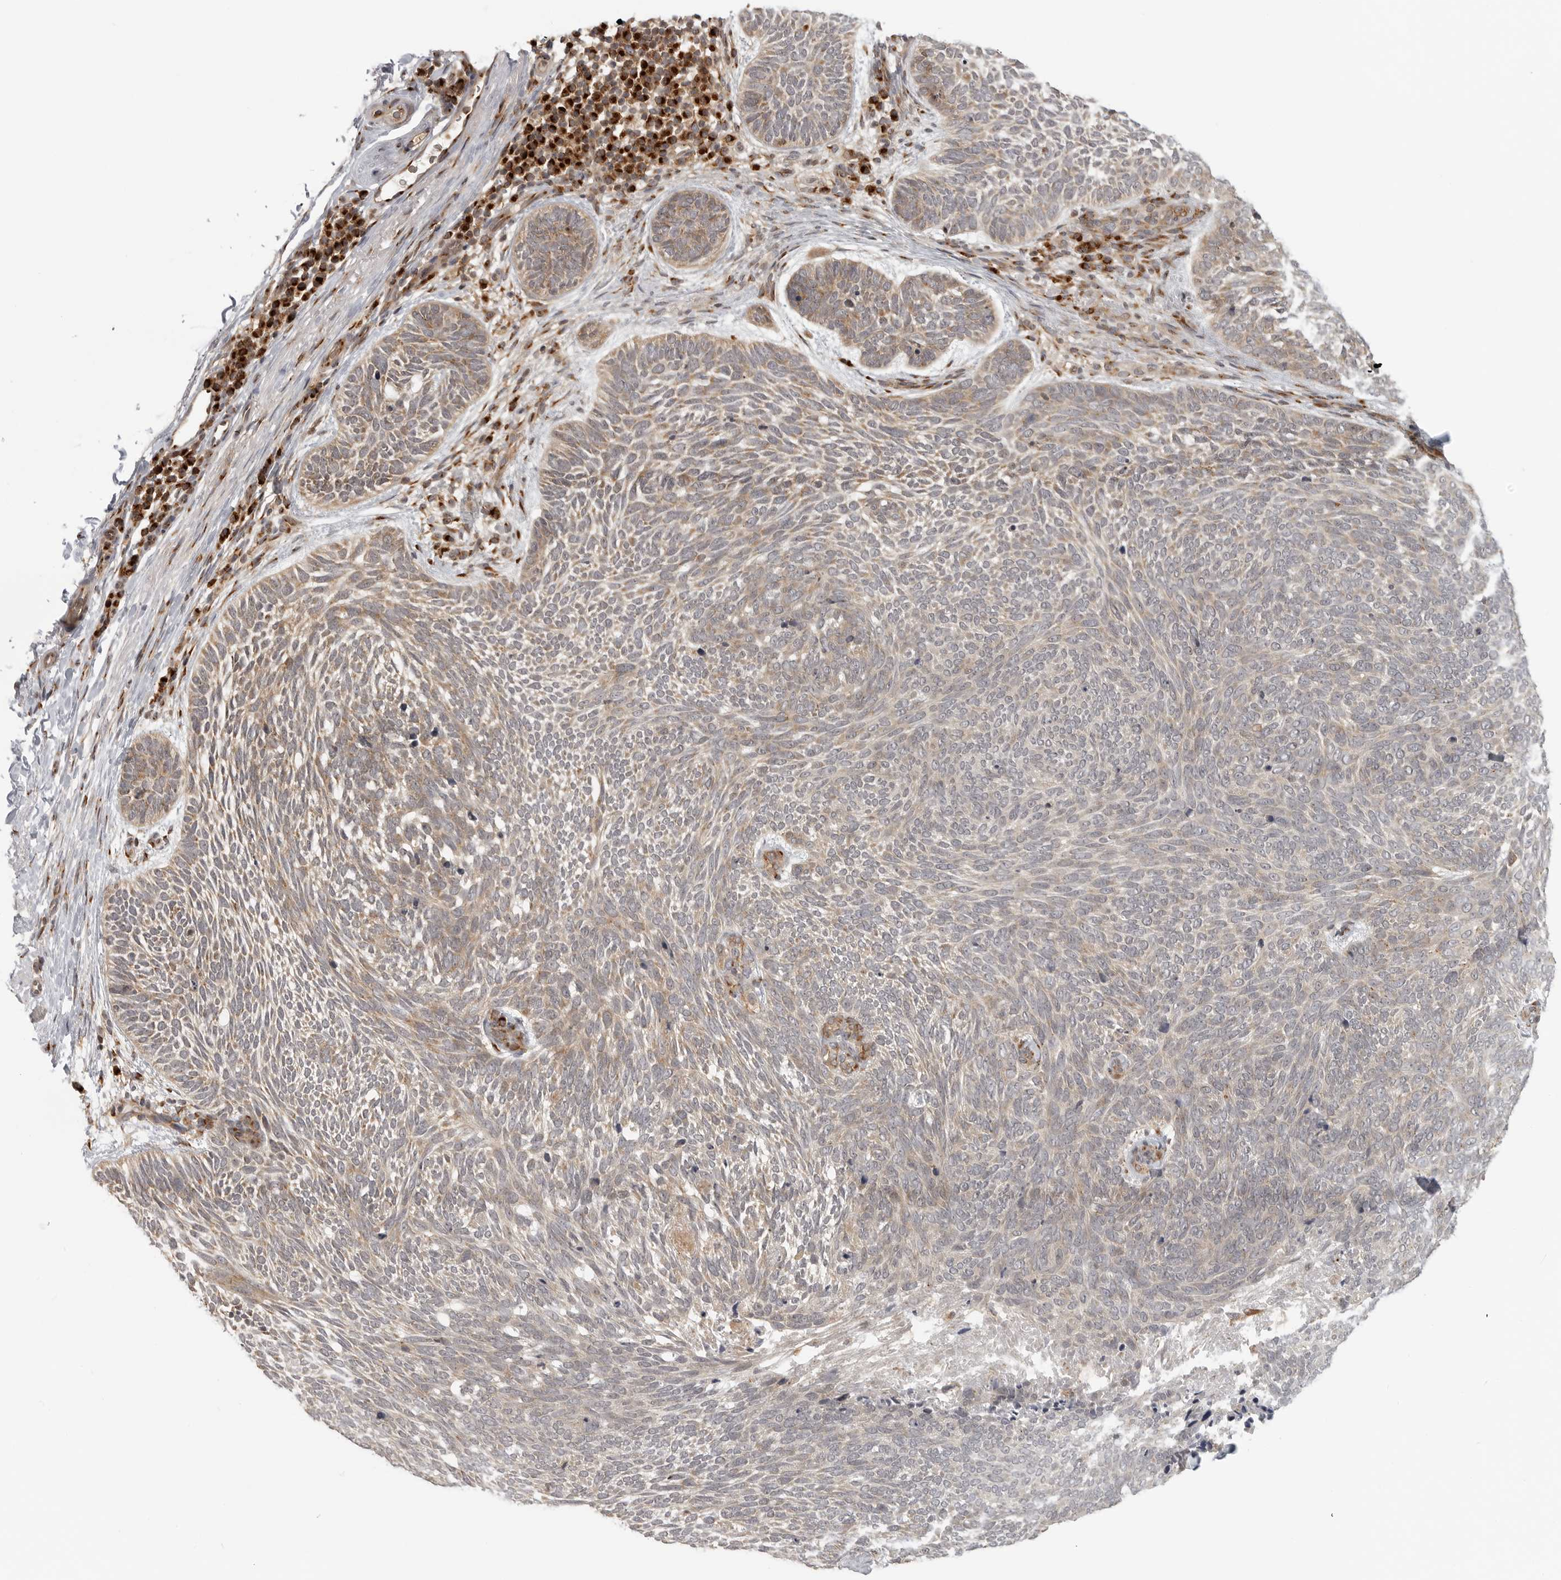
{"staining": {"intensity": "weak", "quantity": ">75%", "location": "cytoplasmic/membranous"}, "tissue": "skin cancer", "cell_type": "Tumor cells", "image_type": "cancer", "snomed": [{"axis": "morphology", "description": "Basal cell carcinoma"}, {"axis": "topography", "description": "Skin"}], "caption": "This histopathology image demonstrates immunohistochemistry staining of skin cancer (basal cell carcinoma), with low weak cytoplasmic/membranous expression in approximately >75% of tumor cells.", "gene": "COPA", "patient": {"sex": "female", "age": 85}}